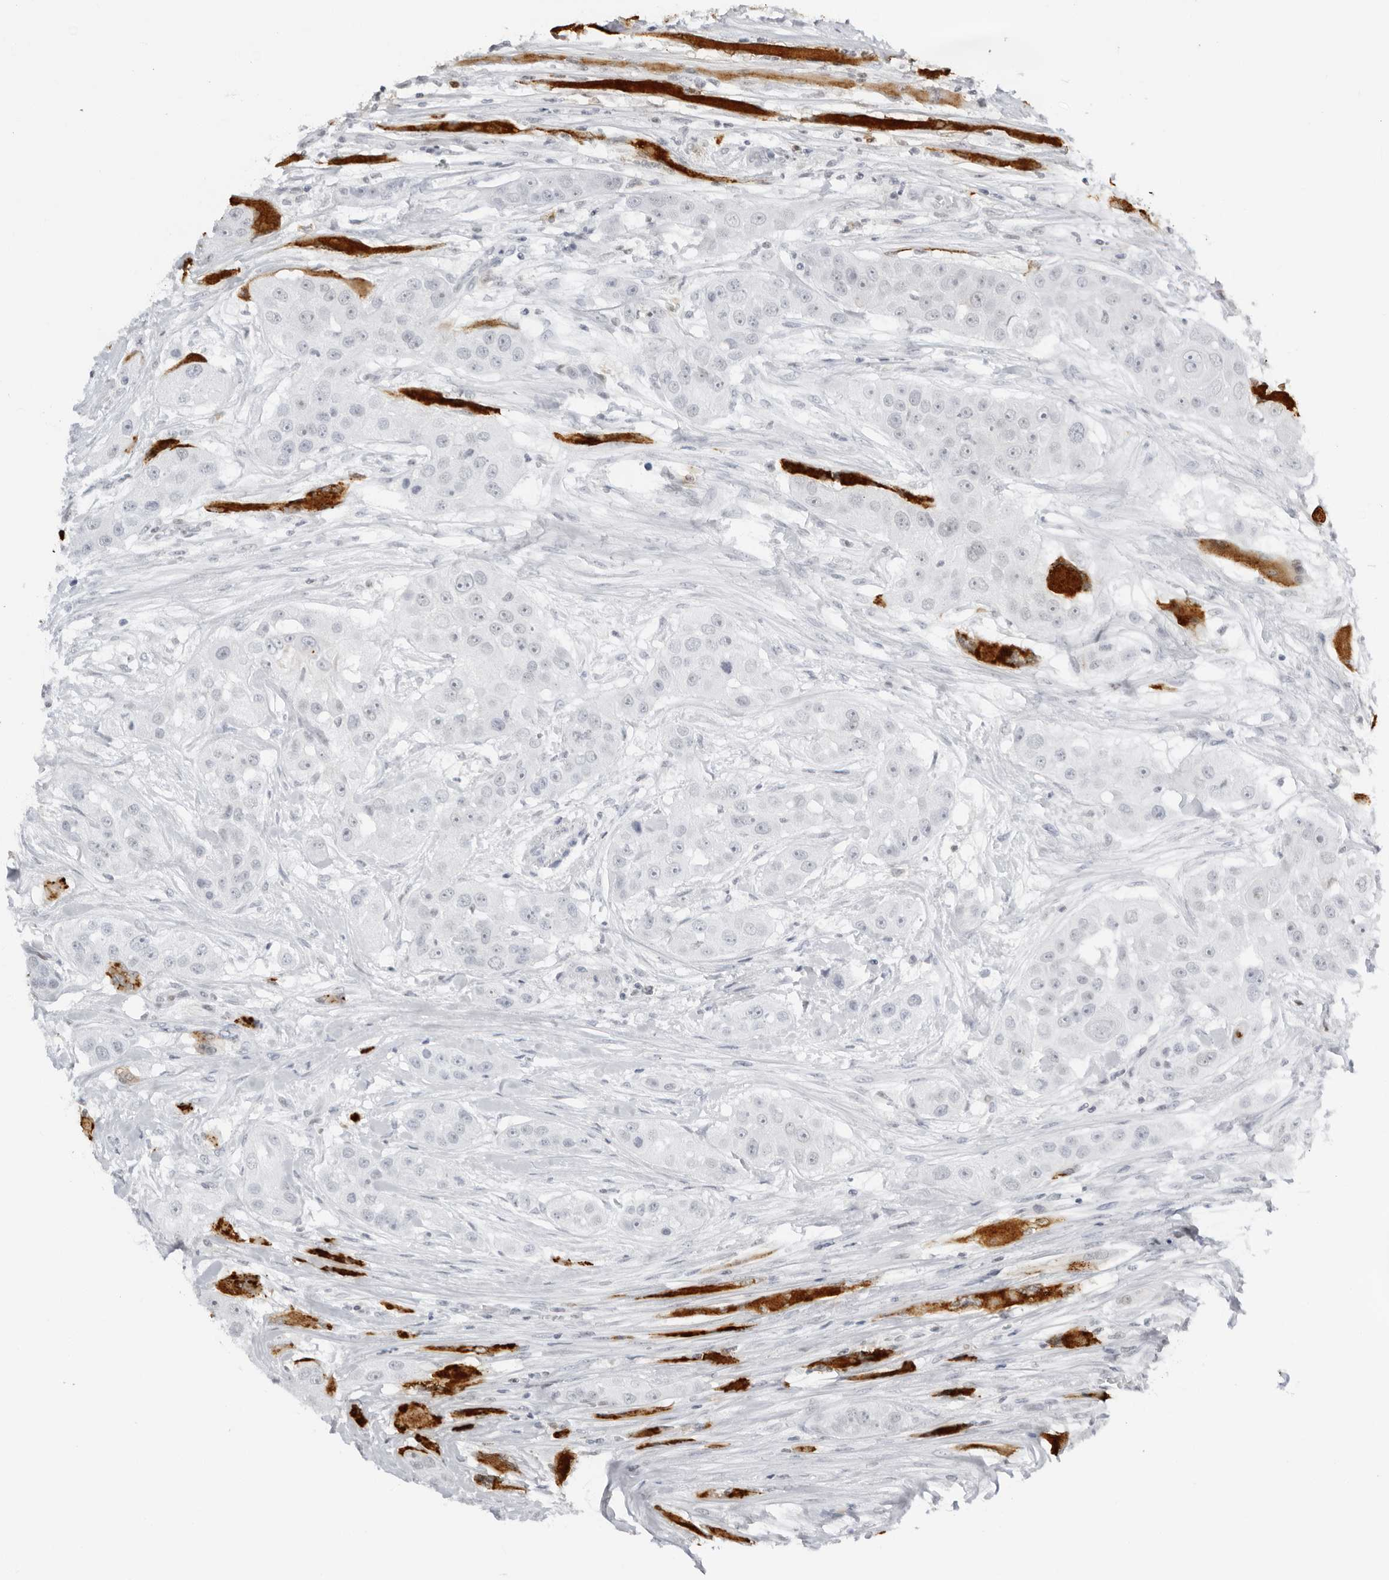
{"staining": {"intensity": "negative", "quantity": "none", "location": "none"}, "tissue": "head and neck cancer", "cell_type": "Tumor cells", "image_type": "cancer", "snomed": [{"axis": "morphology", "description": "Normal tissue, NOS"}, {"axis": "morphology", "description": "Squamous cell carcinoma, NOS"}, {"axis": "topography", "description": "Skeletal muscle"}, {"axis": "topography", "description": "Head-Neck"}], "caption": "Tumor cells are negative for brown protein staining in head and neck cancer (squamous cell carcinoma).", "gene": "RNF146", "patient": {"sex": "male", "age": 51}}